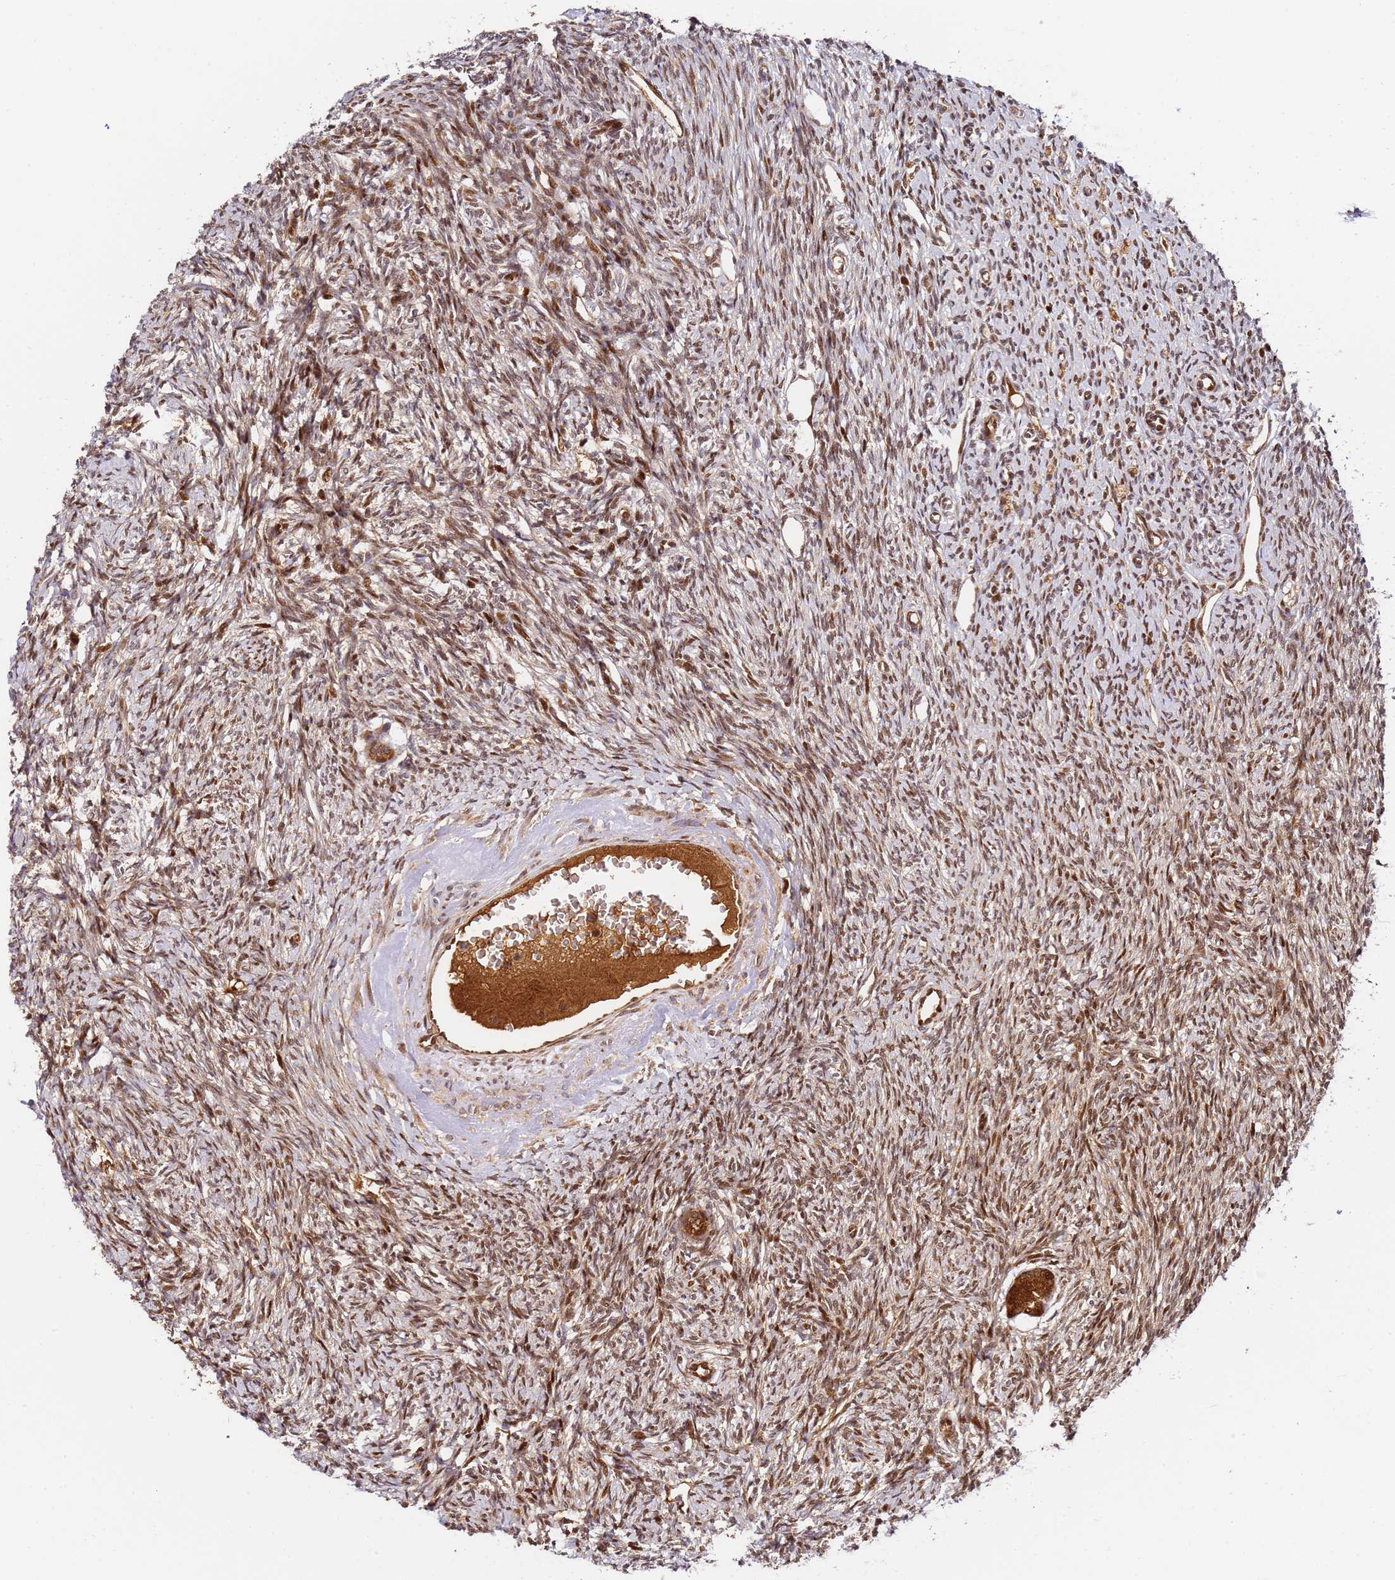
{"staining": {"intensity": "strong", "quantity": ">75%", "location": "cytoplasmic/membranous,nuclear"}, "tissue": "ovary", "cell_type": "Follicle cells", "image_type": "normal", "snomed": [{"axis": "morphology", "description": "Normal tissue, NOS"}, {"axis": "morphology", "description": "Cyst, NOS"}, {"axis": "topography", "description": "Ovary"}], "caption": "The micrograph shows immunohistochemical staining of unremarkable ovary. There is strong cytoplasmic/membranous,nuclear positivity is identified in about >75% of follicle cells.", "gene": "SMOX", "patient": {"sex": "female", "age": 33}}